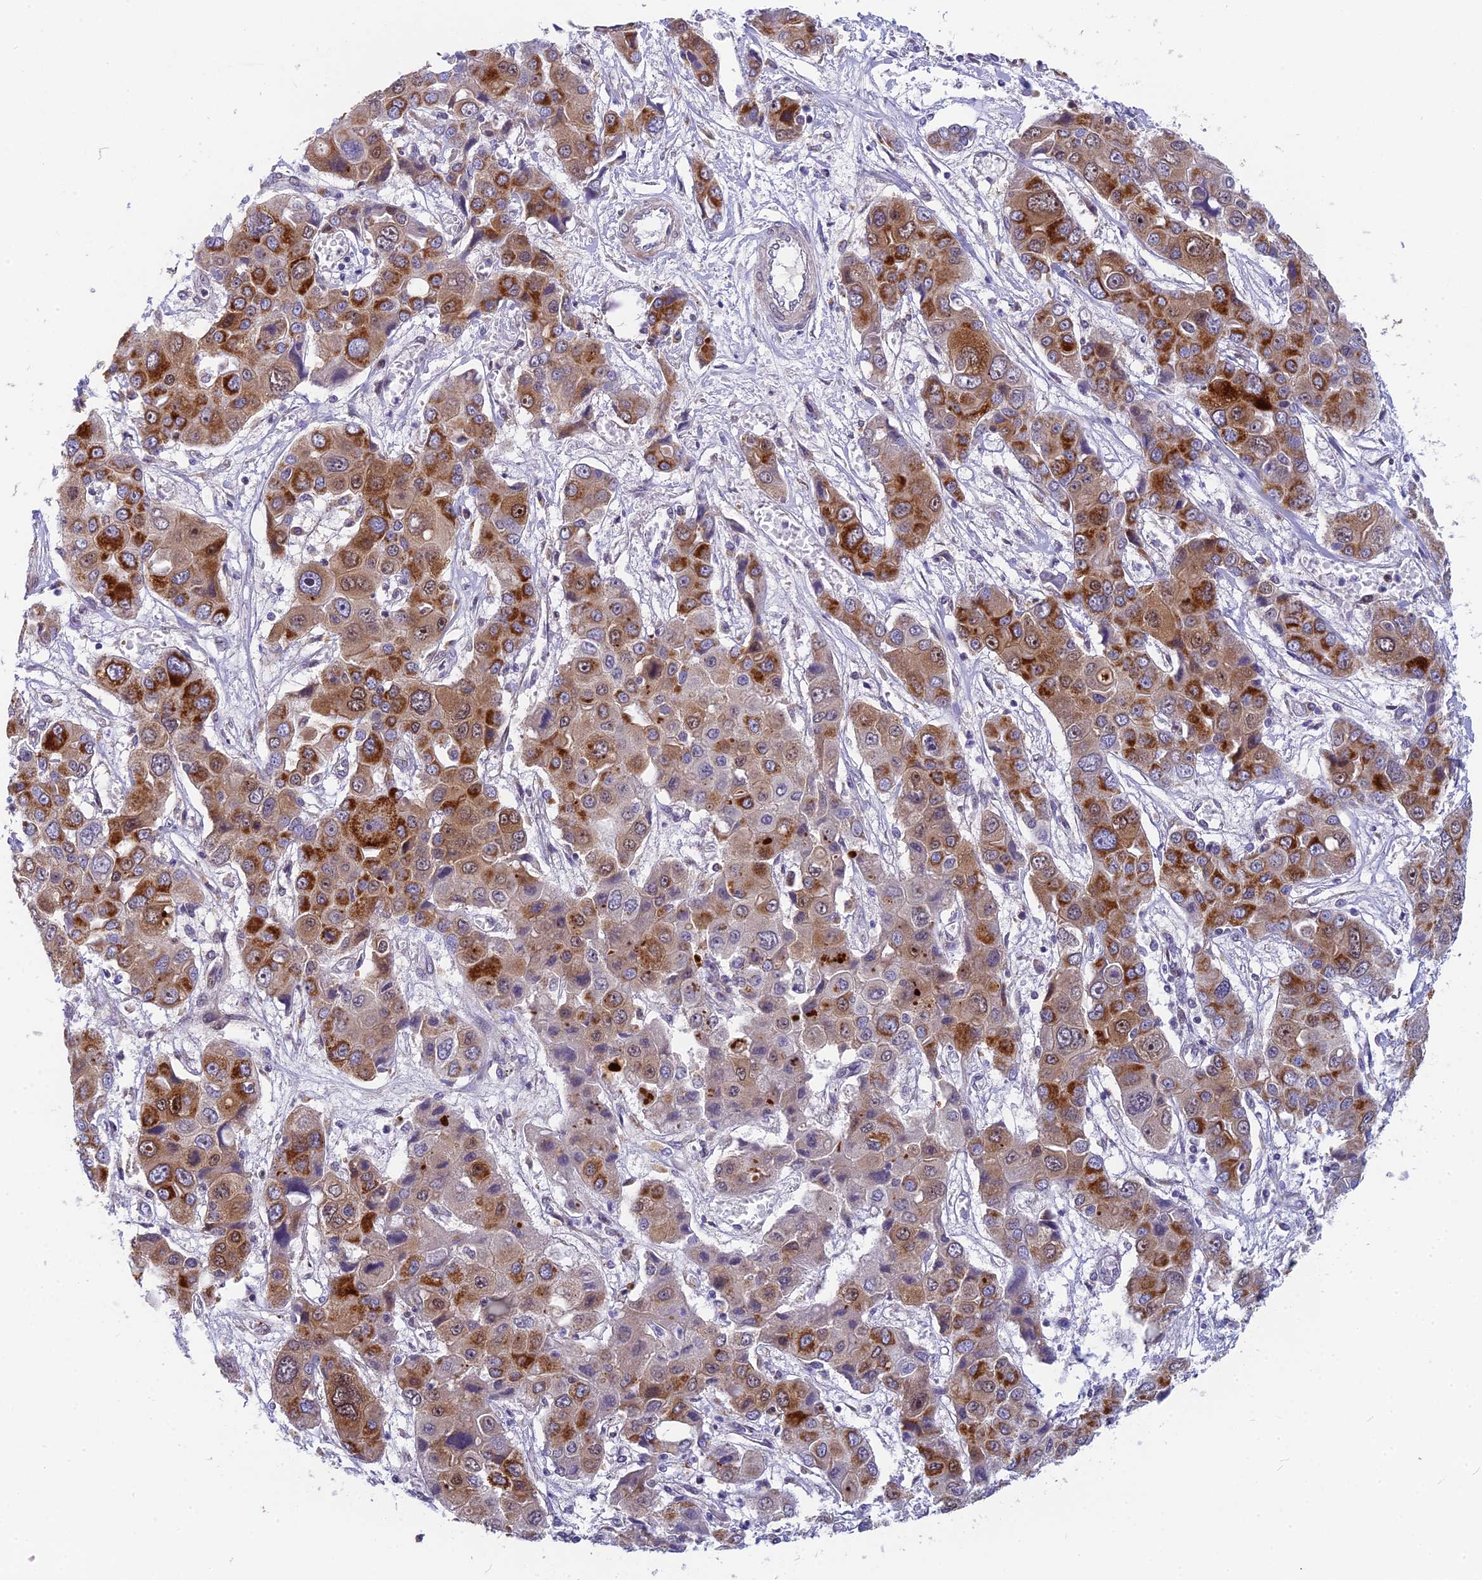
{"staining": {"intensity": "strong", "quantity": "25%-75%", "location": "cytoplasmic/membranous"}, "tissue": "liver cancer", "cell_type": "Tumor cells", "image_type": "cancer", "snomed": [{"axis": "morphology", "description": "Cholangiocarcinoma"}, {"axis": "topography", "description": "Liver"}], "caption": "Brown immunohistochemical staining in human liver cancer demonstrates strong cytoplasmic/membranous positivity in approximately 25%-75% of tumor cells.", "gene": "CMC1", "patient": {"sex": "male", "age": 67}}